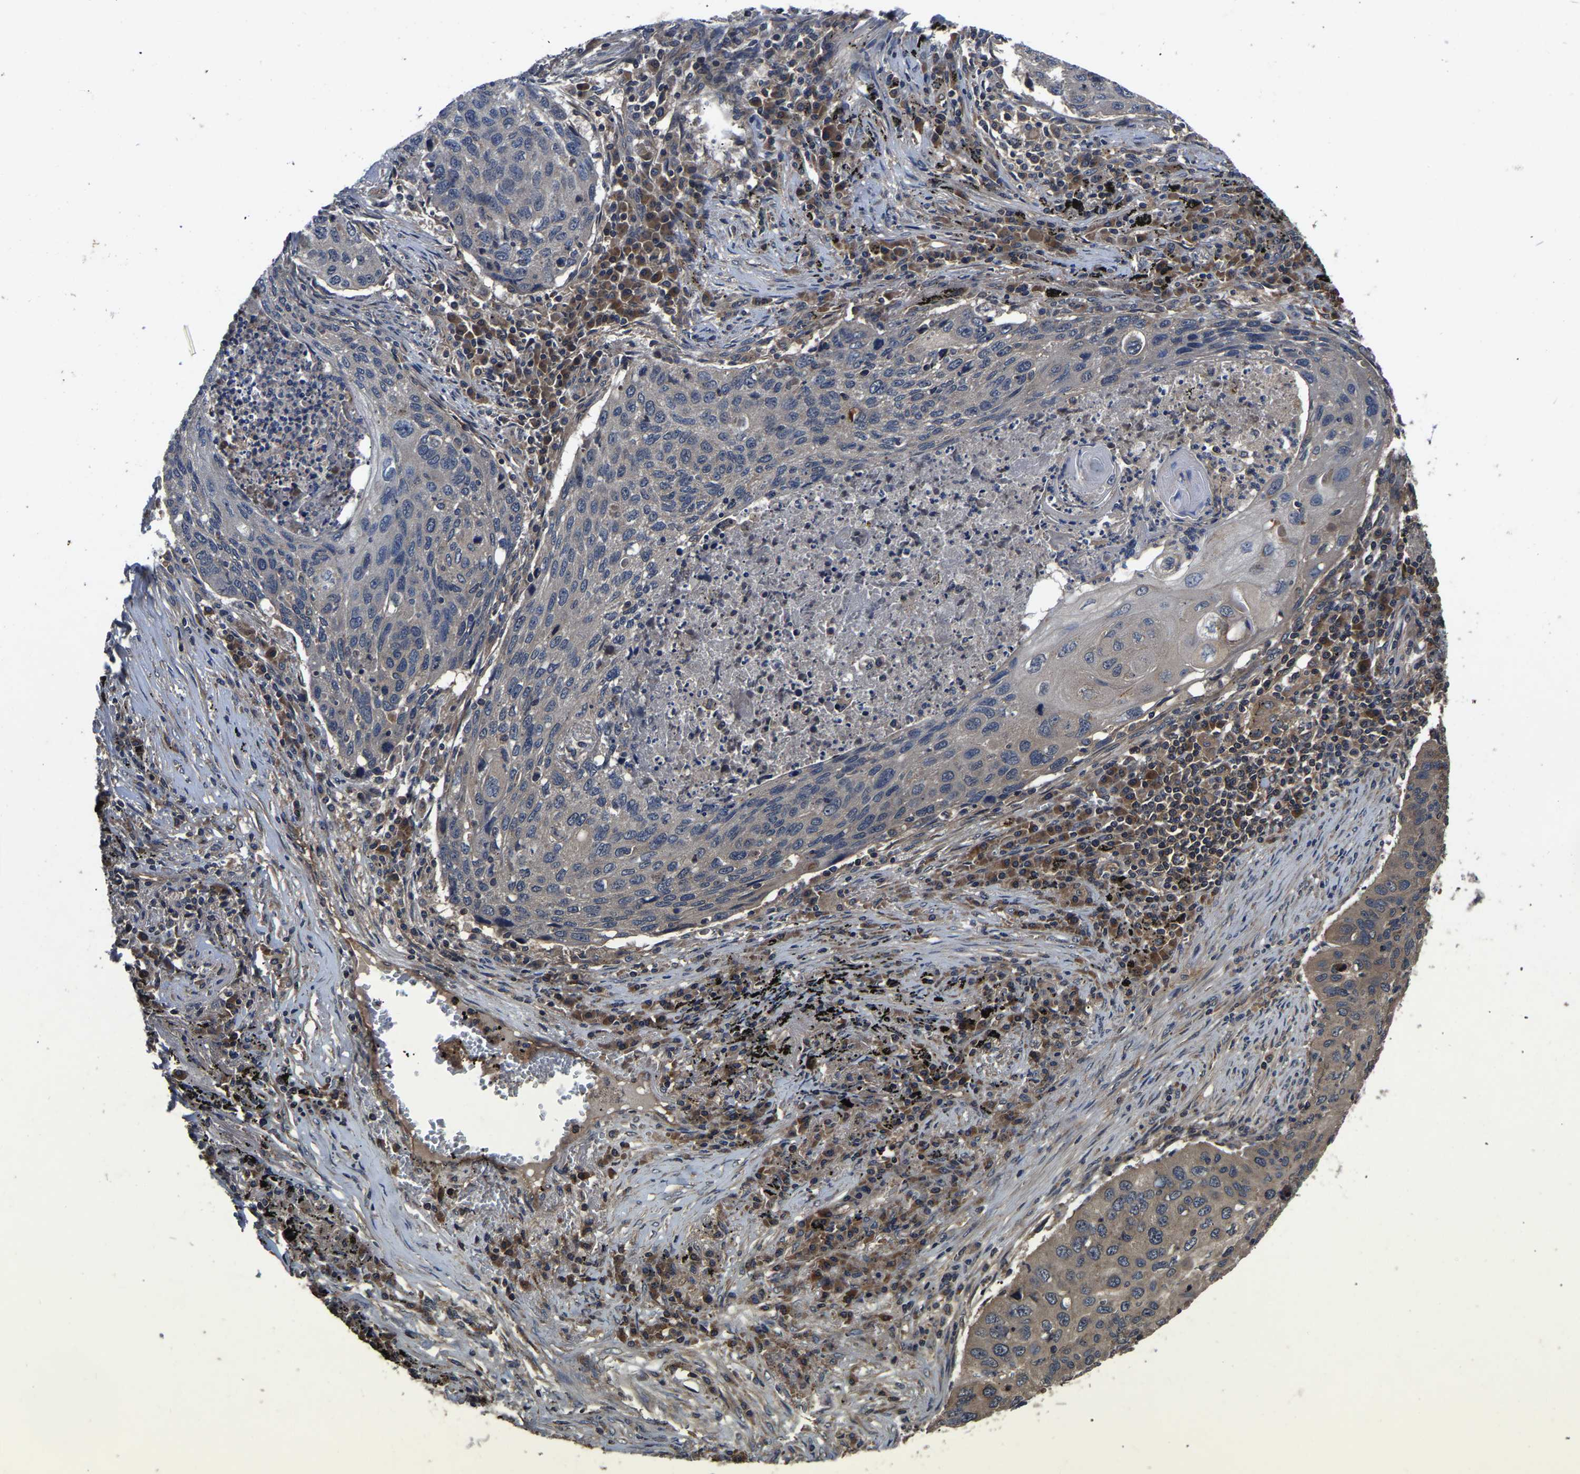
{"staining": {"intensity": "moderate", "quantity": "<25%", "location": "cytoplasmic/membranous"}, "tissue": "lung cancer", "cell_type": "Tumor cells", "image_type": "cancer", "snomed": [{"axis": "morphology", "description": "Squamous cell carcinoma, NOS"}, {"axis": "topography", "description": "Lung"}], "caption": "Immunohistochemistry (DAB) staining of human lung cancer demonstrates moderate cytoplasmic/membranous protein staining in approximately <25% of tumor cells.", "gene": "CRYZL1", "patient": {"sex": "female", "age": 63}}